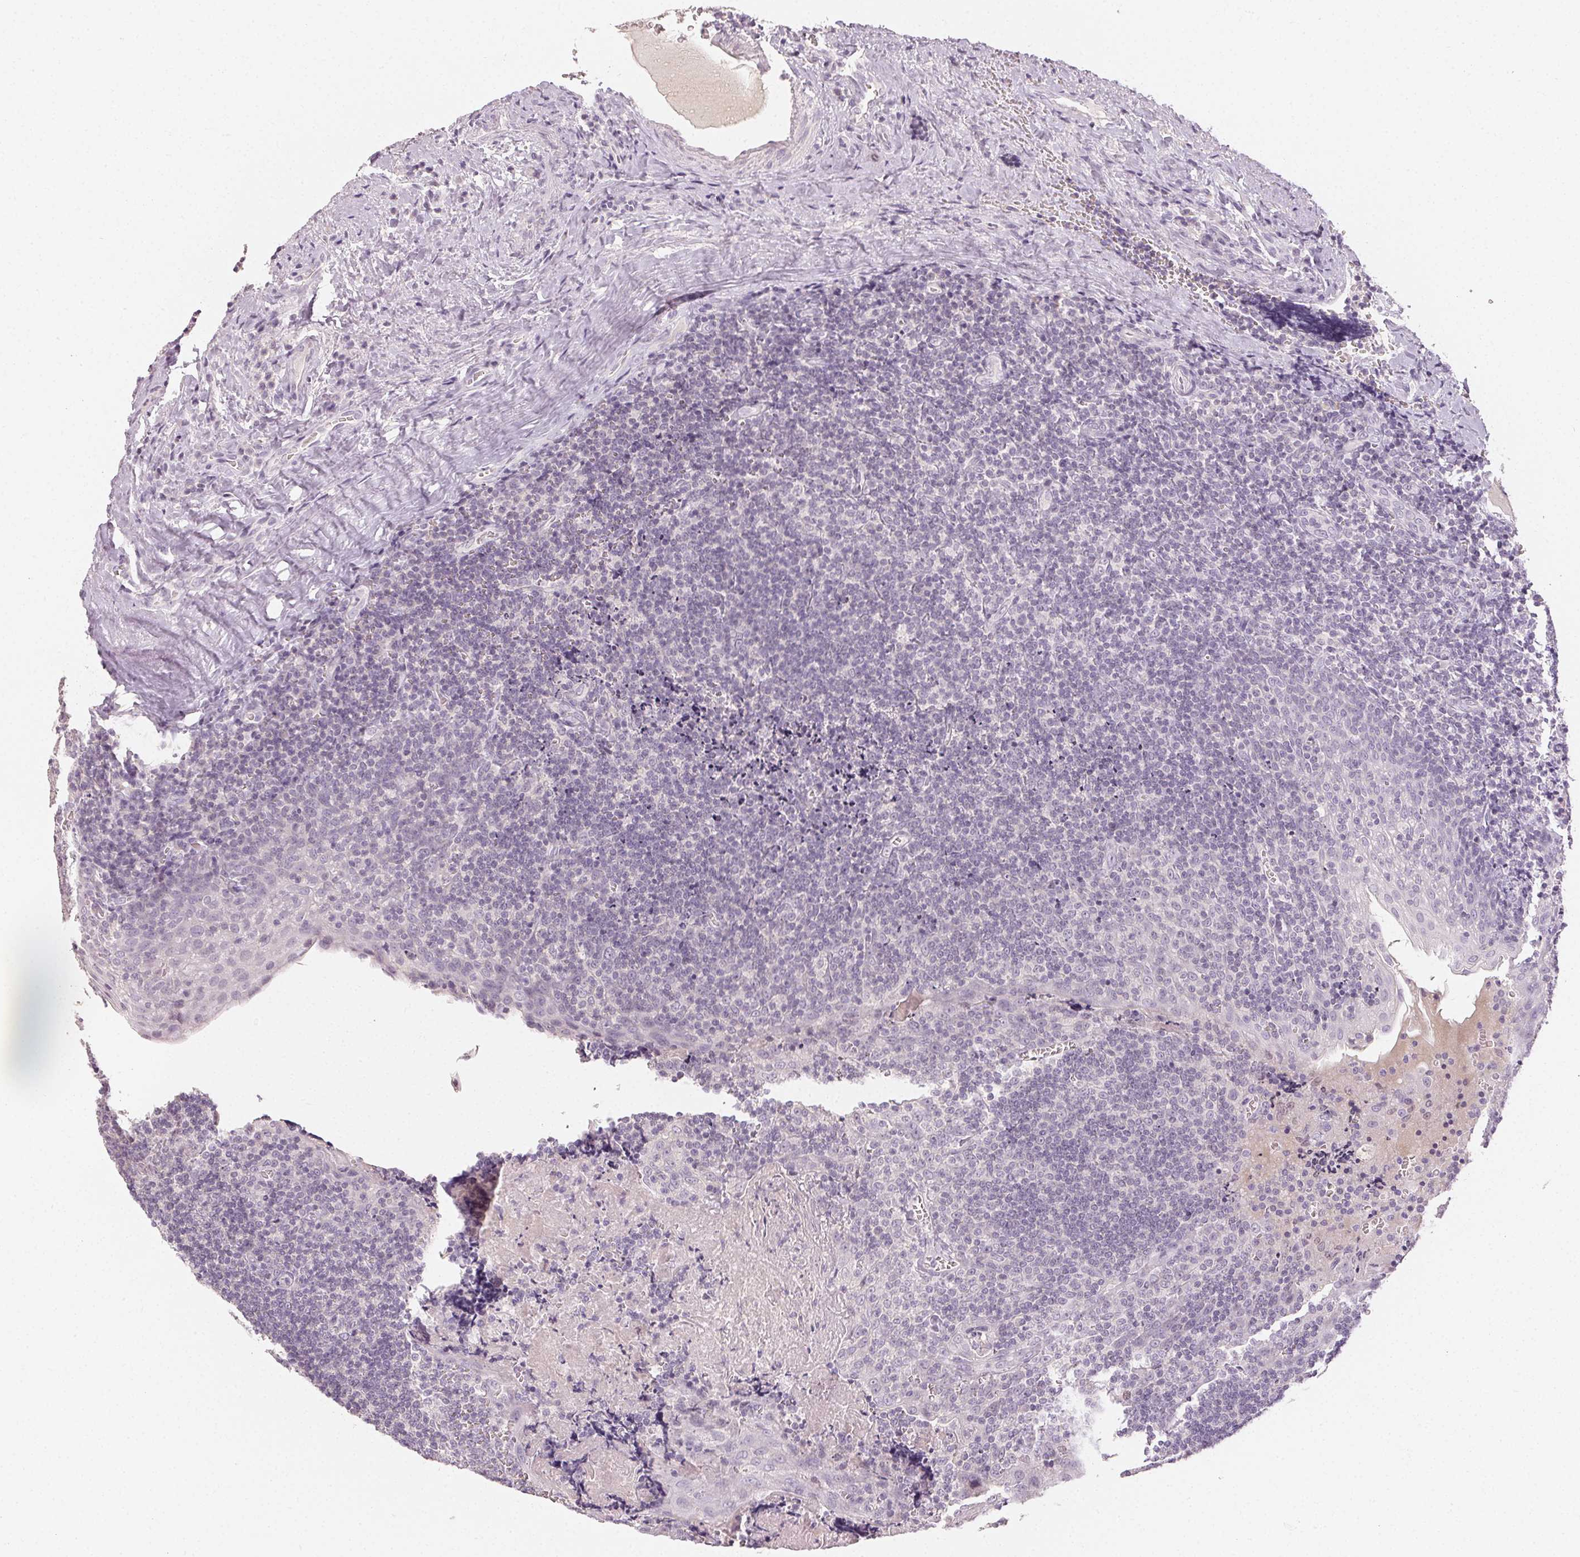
{"staining": {"intensity": "negative", "quantity": "none", "location": "none"}, "tissue": "tonsil", "cell_type": "Germinal center cells", "image_type": "normal", "snomed": [{"axis": "morphology", "description": "Normal tissue, NOS"}, {"axis": "morphology", "description": "Inflammation, NOS"}, {"axis": "topography", "description": "Tonsil"}], "caption": "An immunohistochemistry (IHC) photomicrograph of benign tonsil is shown. There is no staining in germinal center cells of tonsil. (DAB (3,3'-diaminobenzidine) immunohistochemistry visualized using brightfield microscopy, high magnification).", "gene": "LVRN", "patient": {"sex": "female", "age": 31}}